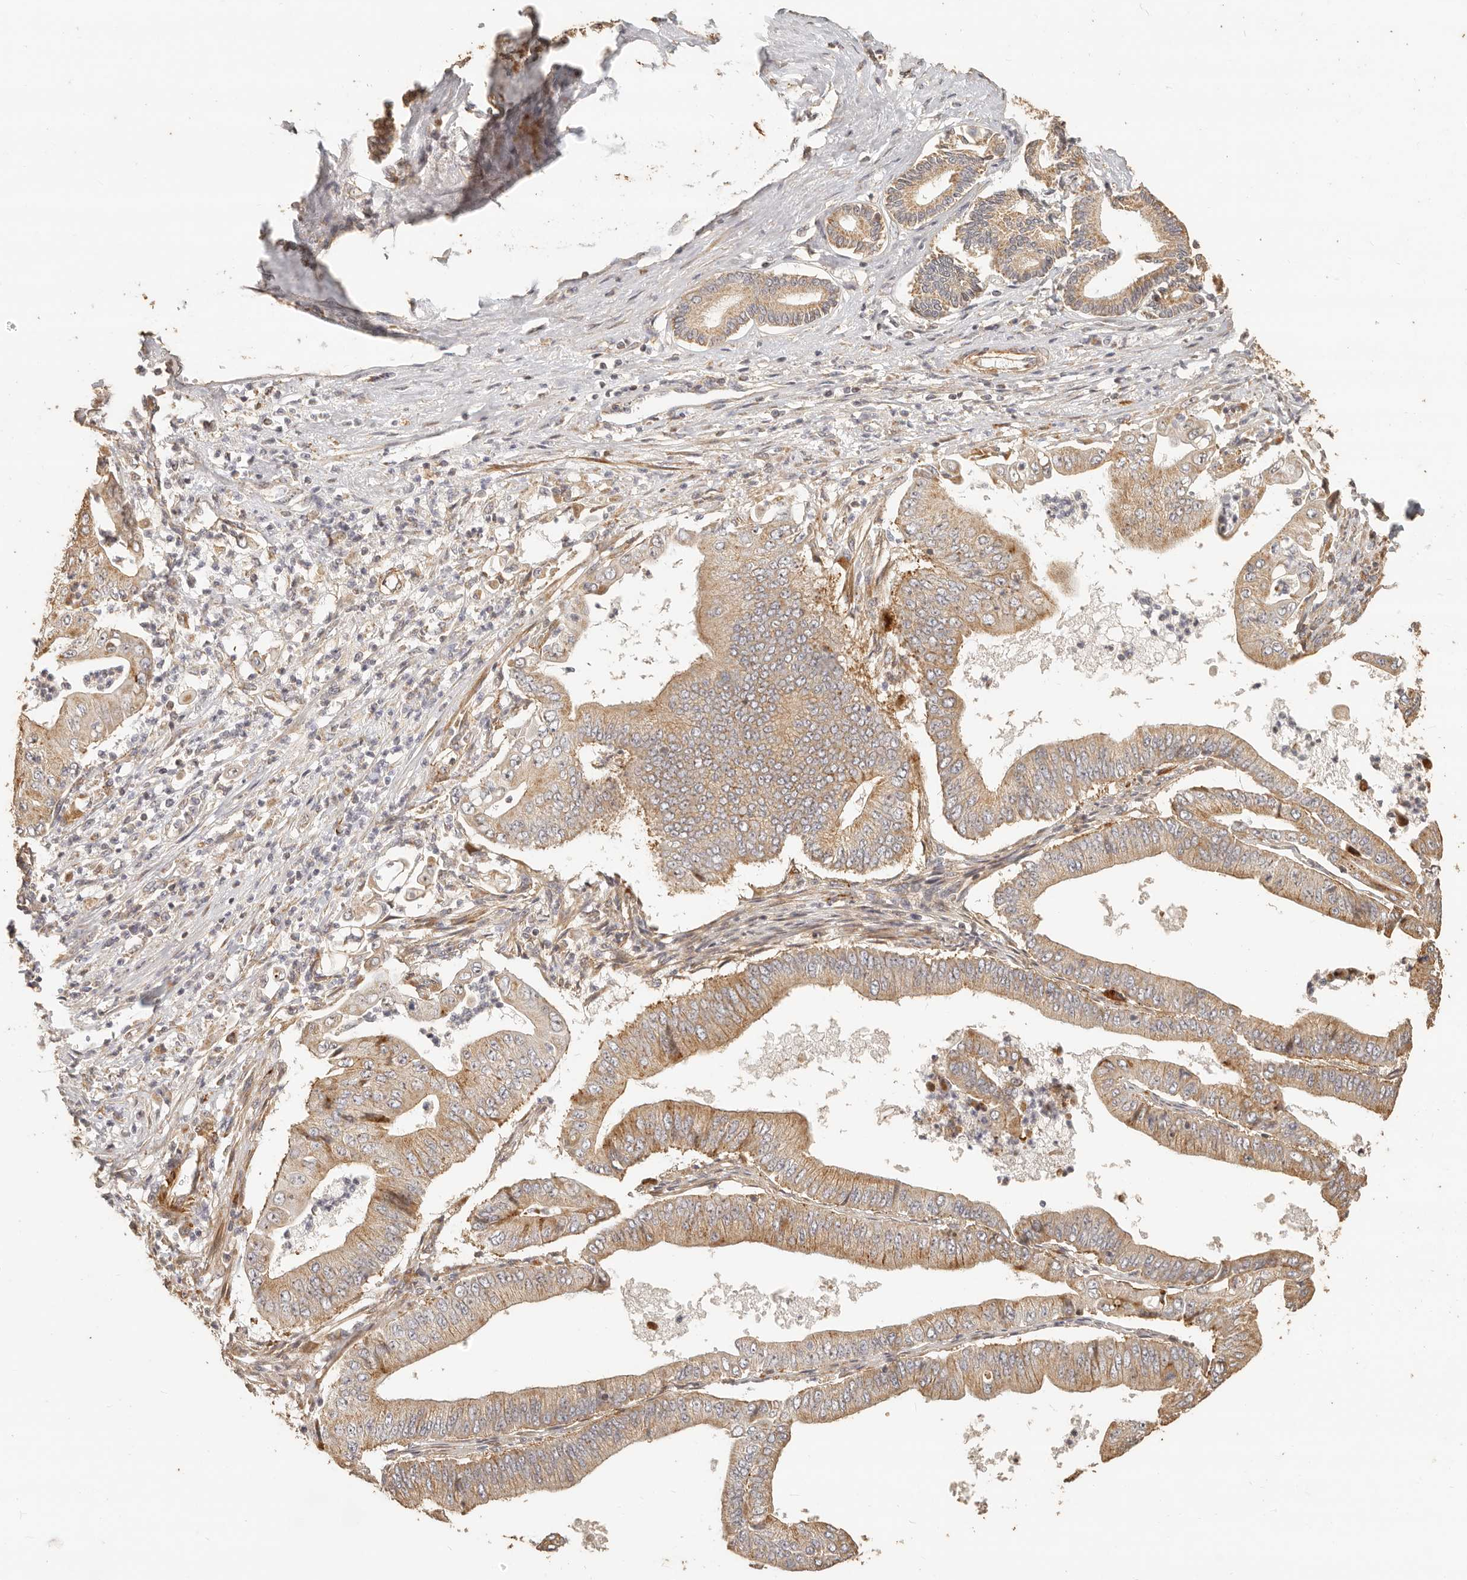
{"staining": {"intensity": "moderate", "quantity": ">75%", "location": "cytoplasmic/membranous"}, "tissue": "pancreatic cancer", "cell_type": "Tumor cells", "image_type": "cancer", "snomed": [{"axis": "morphology", "description": "Adenocarcinoma, NOS"}, {"axis": "topography", "description": "Pancreas"}], "caption": "High-magnification brightfield microscopy of pancreatic cancer stained with DAB (3,3'-diaminobenzidine) (brown) and counterstained with hematoxylin (blue). tumor cells exhibit moderate cytoplasmic/membranous expression is present in approximately>75% of cells. The staining was performed using DAB (3,3'-diaminobenzidine) to visualize the protein expression in brown, while the nuclei were stained in blue with hematoxylin (Magnification: 20x).", "gene": "PTPN22", "patient": {"sex": "female", "age": 77}}